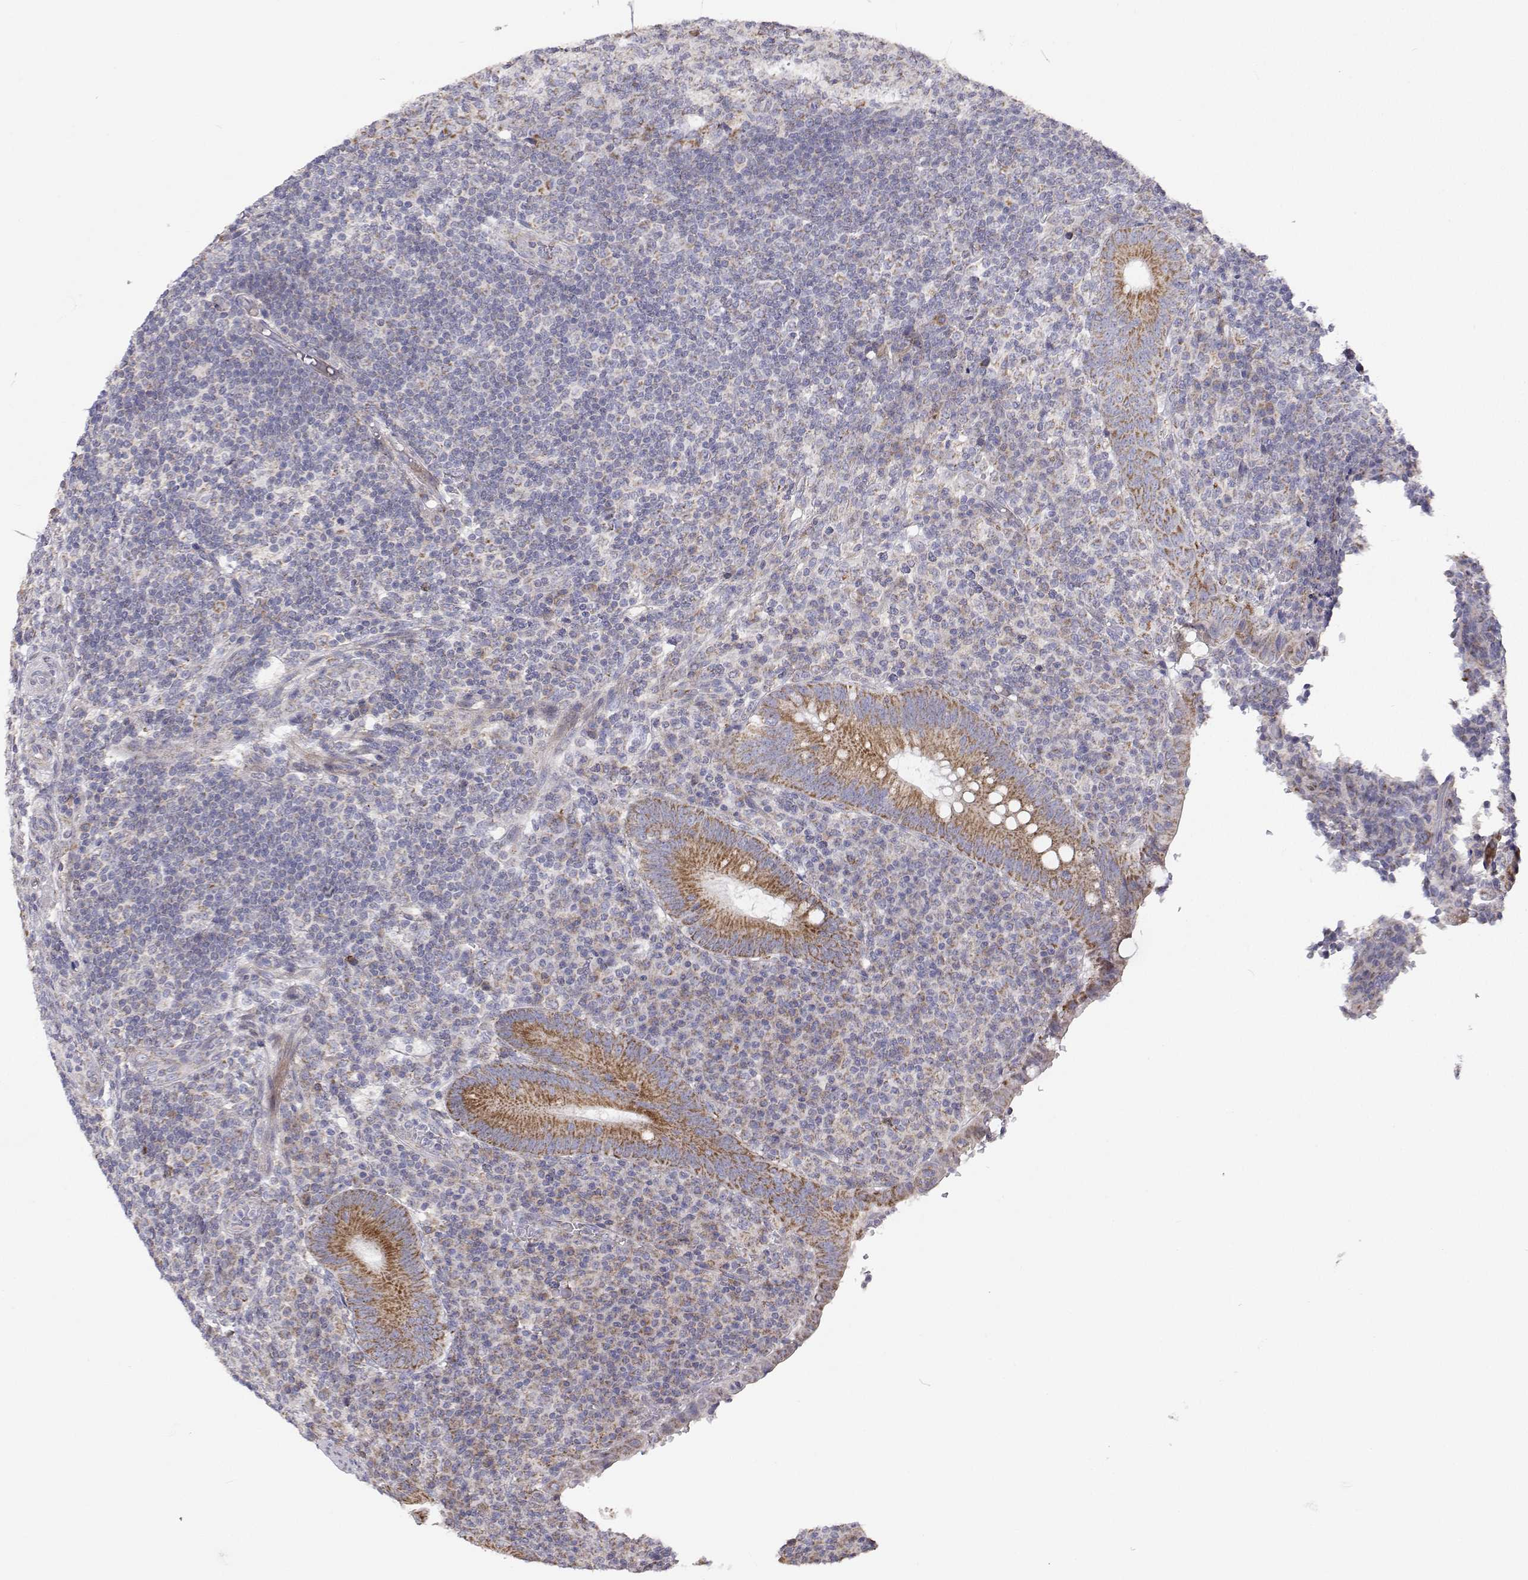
{"staining": {"intensity": "strong", "quantity": ">75%", "location": "cytoplasmic/membranous"}, "tissue": "appendix", "cell_type": "Glandular cells", "image_type": "normal", "snomed": [{"axis": "morphology", "description": "Normal tissue, NOS"}, {"axis": "topography", "description": "Appendix"}], "caption": "This image demonstrates immunohistochemistry (IHC) staining of normal appendix, with high strong cytoplasmic/membranous positivity in approximately >75% of glandular cells.", "gene": "MRPL3", "patient": {"sex": "male", "age": 18}}